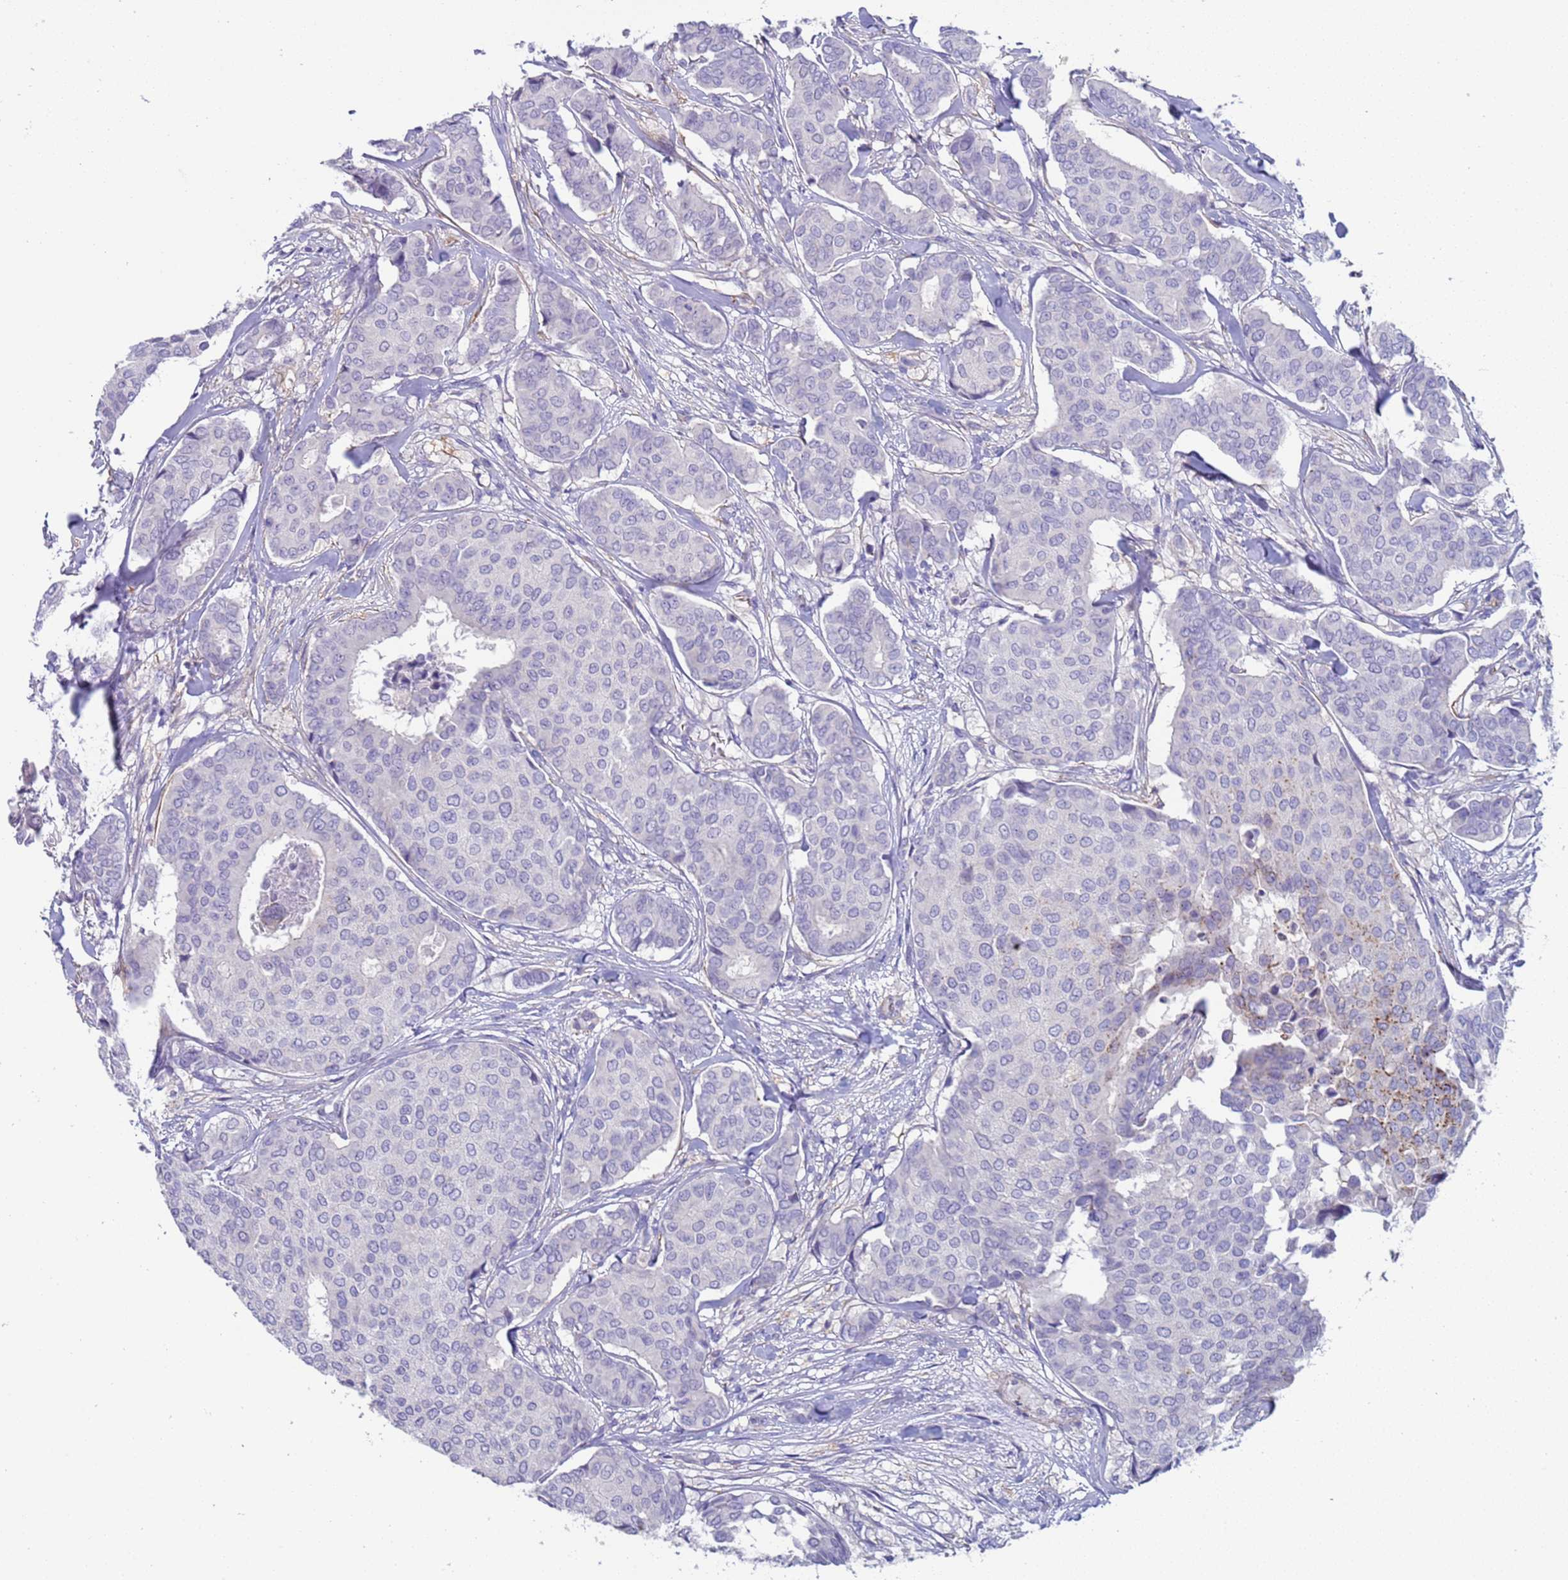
{"staining": {"intensity": "negative", "quantity": "none", "location": "none"}, "tissue": "breast cancer", "cell_type": "Tumor cells", "image_type": "cancer", "snomed": [{"axis": "morphology", "description": "Duct carcinoma"}, {"axis": "topography", "description": "Breast"}], "caption": "High magnification brightfield microscopy of breast cancer (invasive ductal carcinoma) stained with DAB (3,3'-diaminobenzidine) (brown) and counterstained with hematoxylin (blue): tumor cells show no significant positivity. Nuclei are stained in blue.", "gene": "KBTBD3", "patient": {"sex": "female", "age": 75}}